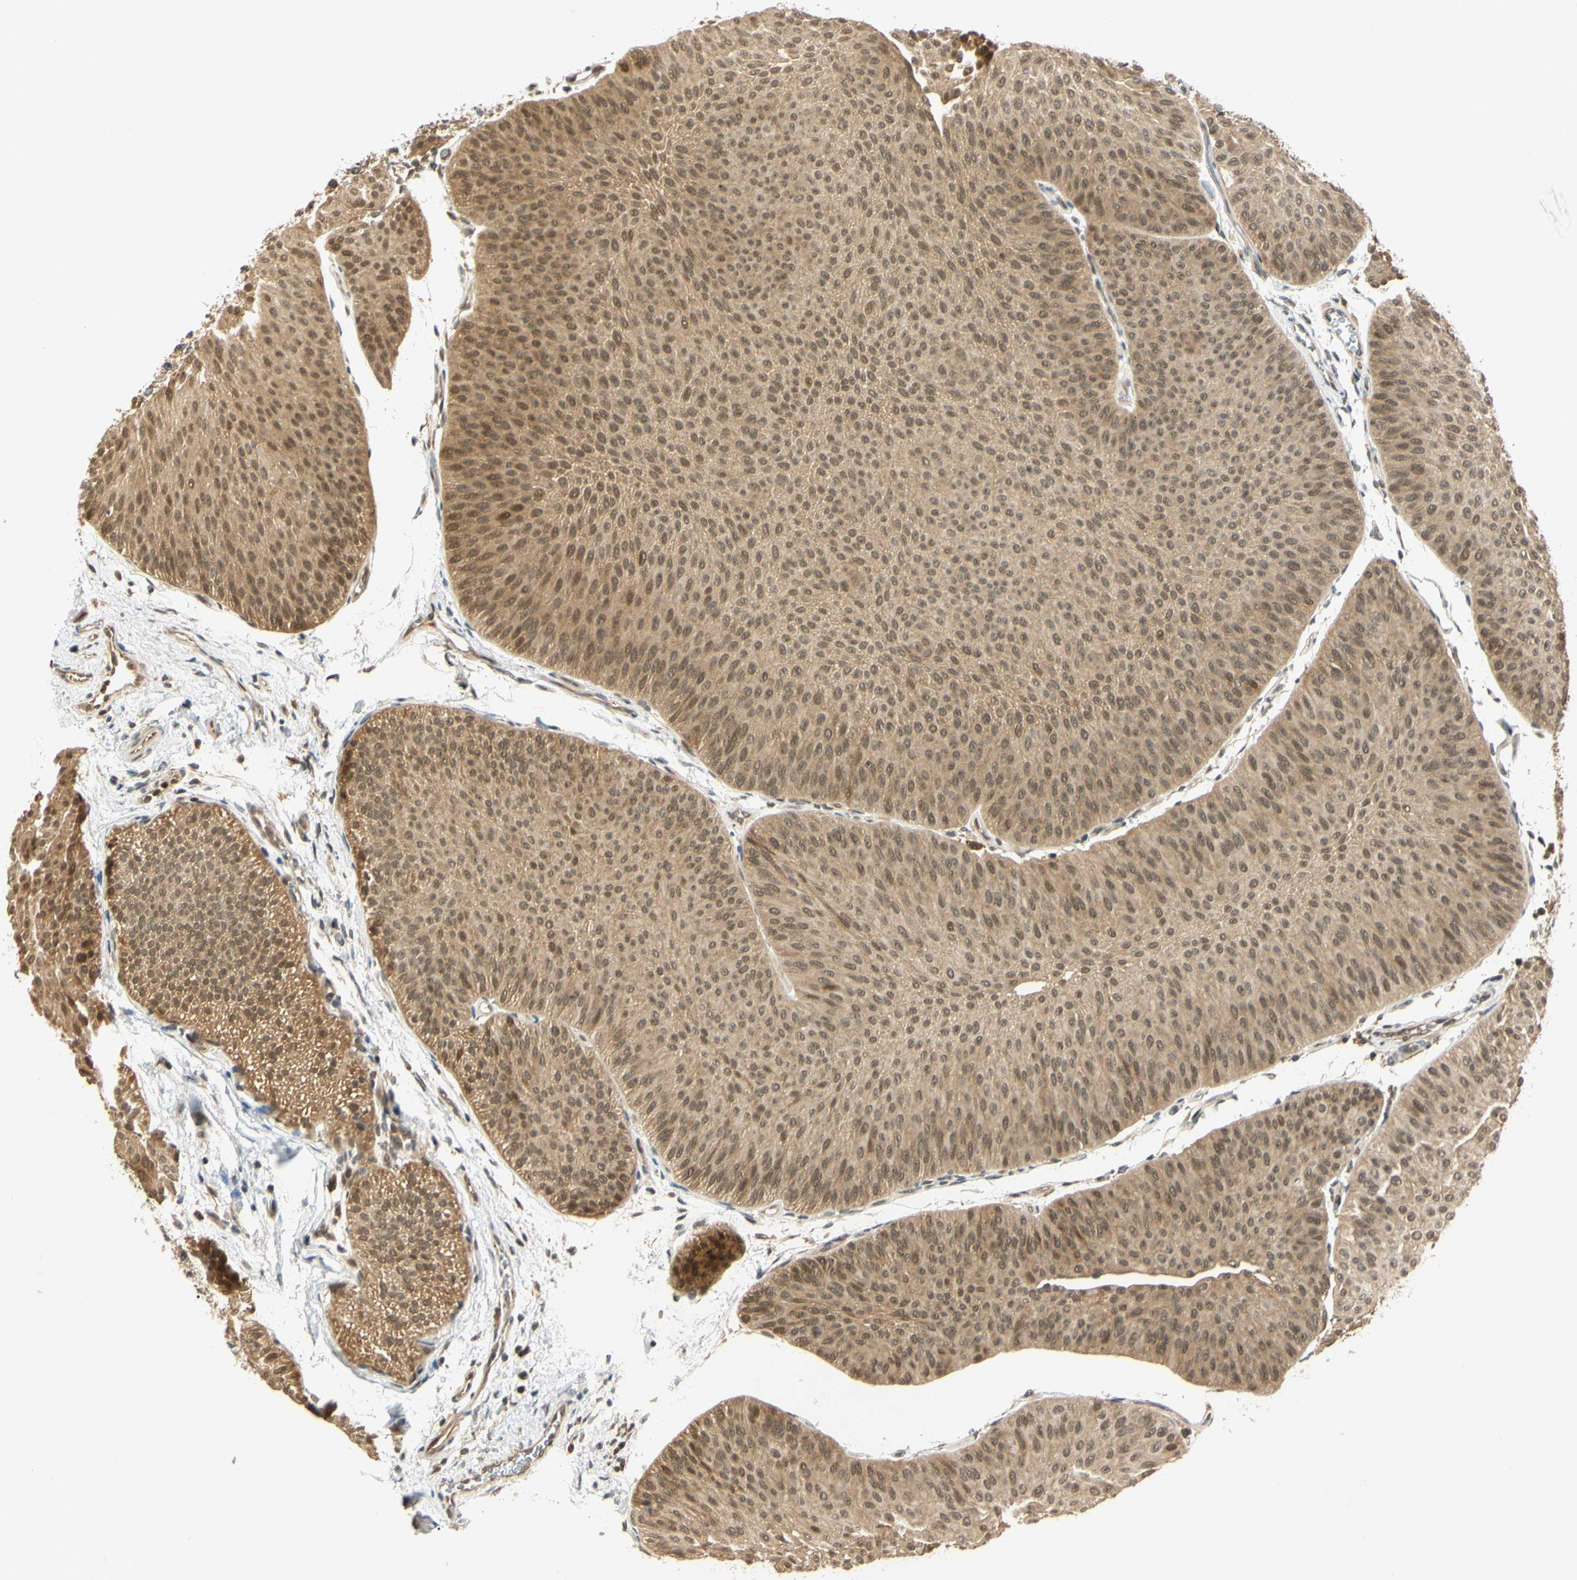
{"staining": {"intensity": "moderate", "quantity": ">75%", "location": "cytoplasmic/membranous,nuclear"}, "tissue": "urothelial cancer", "cell_type": "Tumor cells", "image_type": "cancer", "snomed": [{"axis": "morphology", "description": "Urothelial carcinoma, Low grade"}, {"axis": "topography", "description": "Urinary bladder"}], "caption": "Urothelial carcinoma (low-grade) stained for a protein shows moderate cytoplasmic/membranous and nuclear positivity in tumor cells. Immunohistochemistry (ihc) stains the protein of interest in brown and the nuclei are stained blue.", "gene": "UBE2Z", "patient": {"sex": "female", "age": 60}}